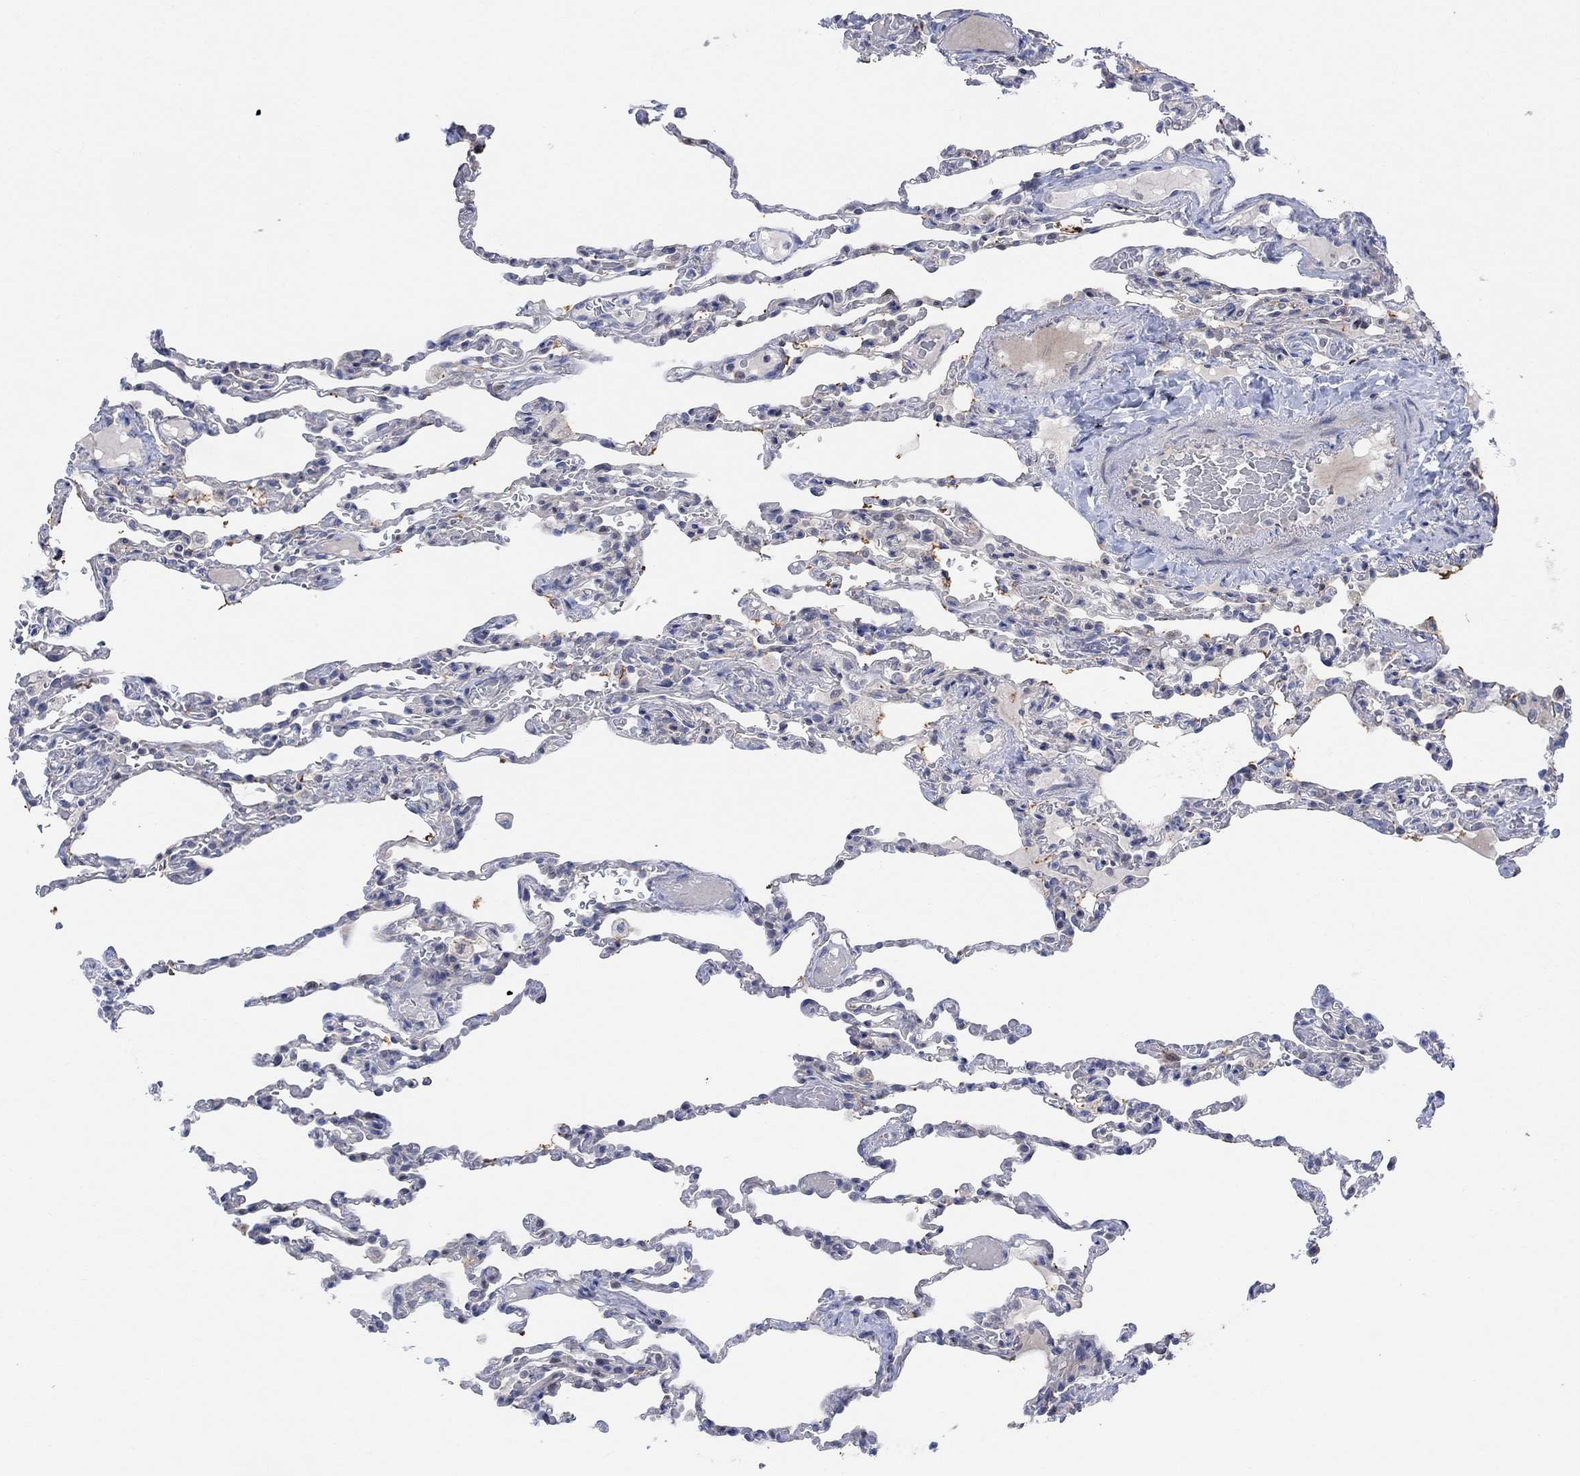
{"staining": {"intensity": "negative", "quantity": "none", "location": "none"}, "tissue": "lung", "cell_type": "Alveolar cells", "image_type": "normal", "snomed": [{"axis": "morphology", "description": "Normal tissue, NOS"}, {"axis": "topography", "description": "Lung"}], "caption": "High power microscopy micrograph of an immunohistochemistry photomicrograph of benign lung, revealing no significant staining in alveolar cells.", "gene": "CNTF", "patient": {"sex": "female", "age": 43}}